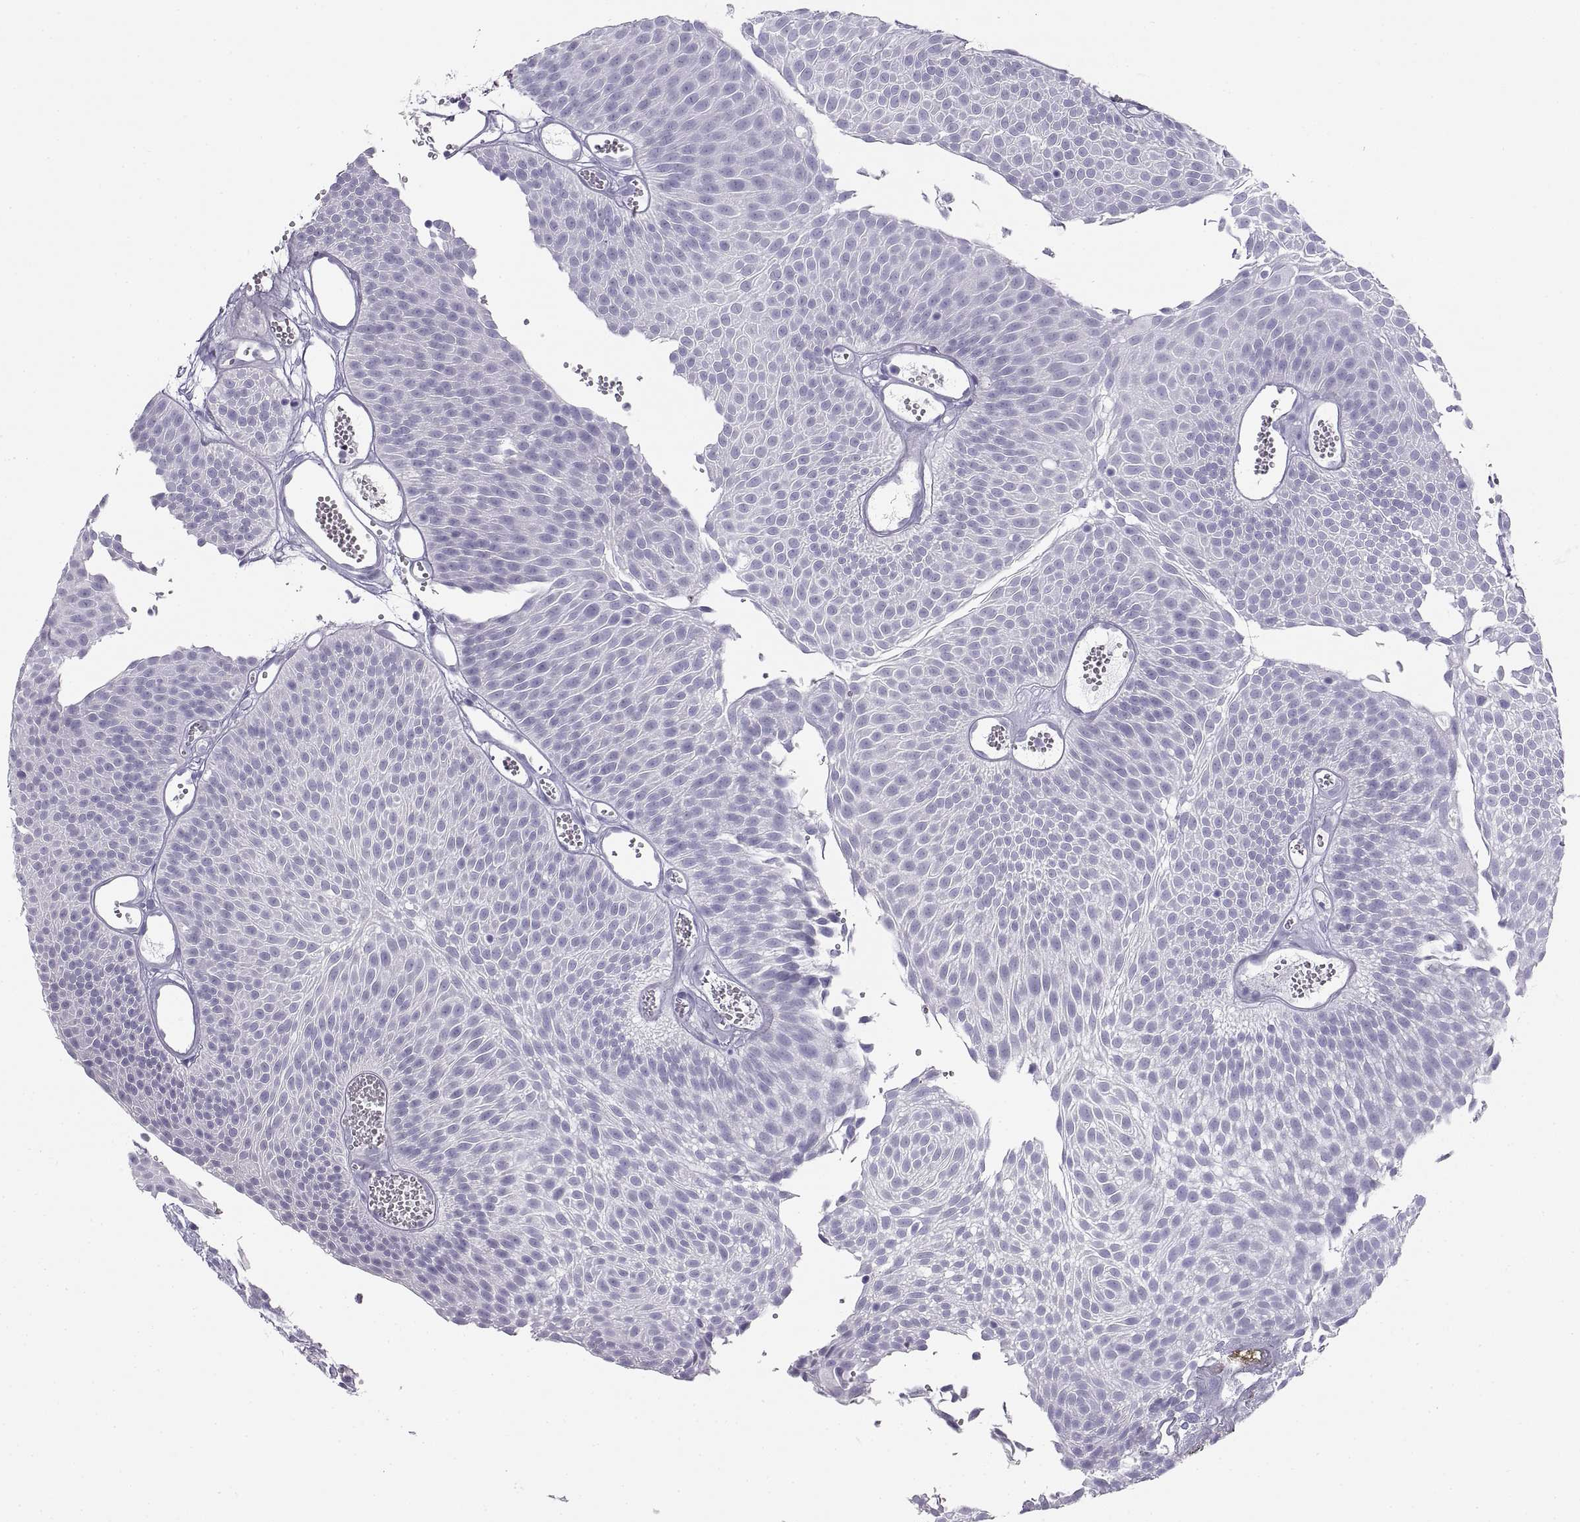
{"staining": {"intensity": "negative", "quantity": "none", "location": "none"}, "tissue": "urothelial cancer", "cell_type": "Tumor cells", "image_type": "cancer", "snomed": [{"axis": "morphology", "description": "Urothelial carcinoma, Low grade"}, {"axis": "topography", "description": "Urinary bladder"}], "caption": "The photomicrograph shows no significant positivity in tumor cells of low-grade urothelial carcinoma.", "gene": "SEMG1", "patient": {"sex": "male", "age": 52}}